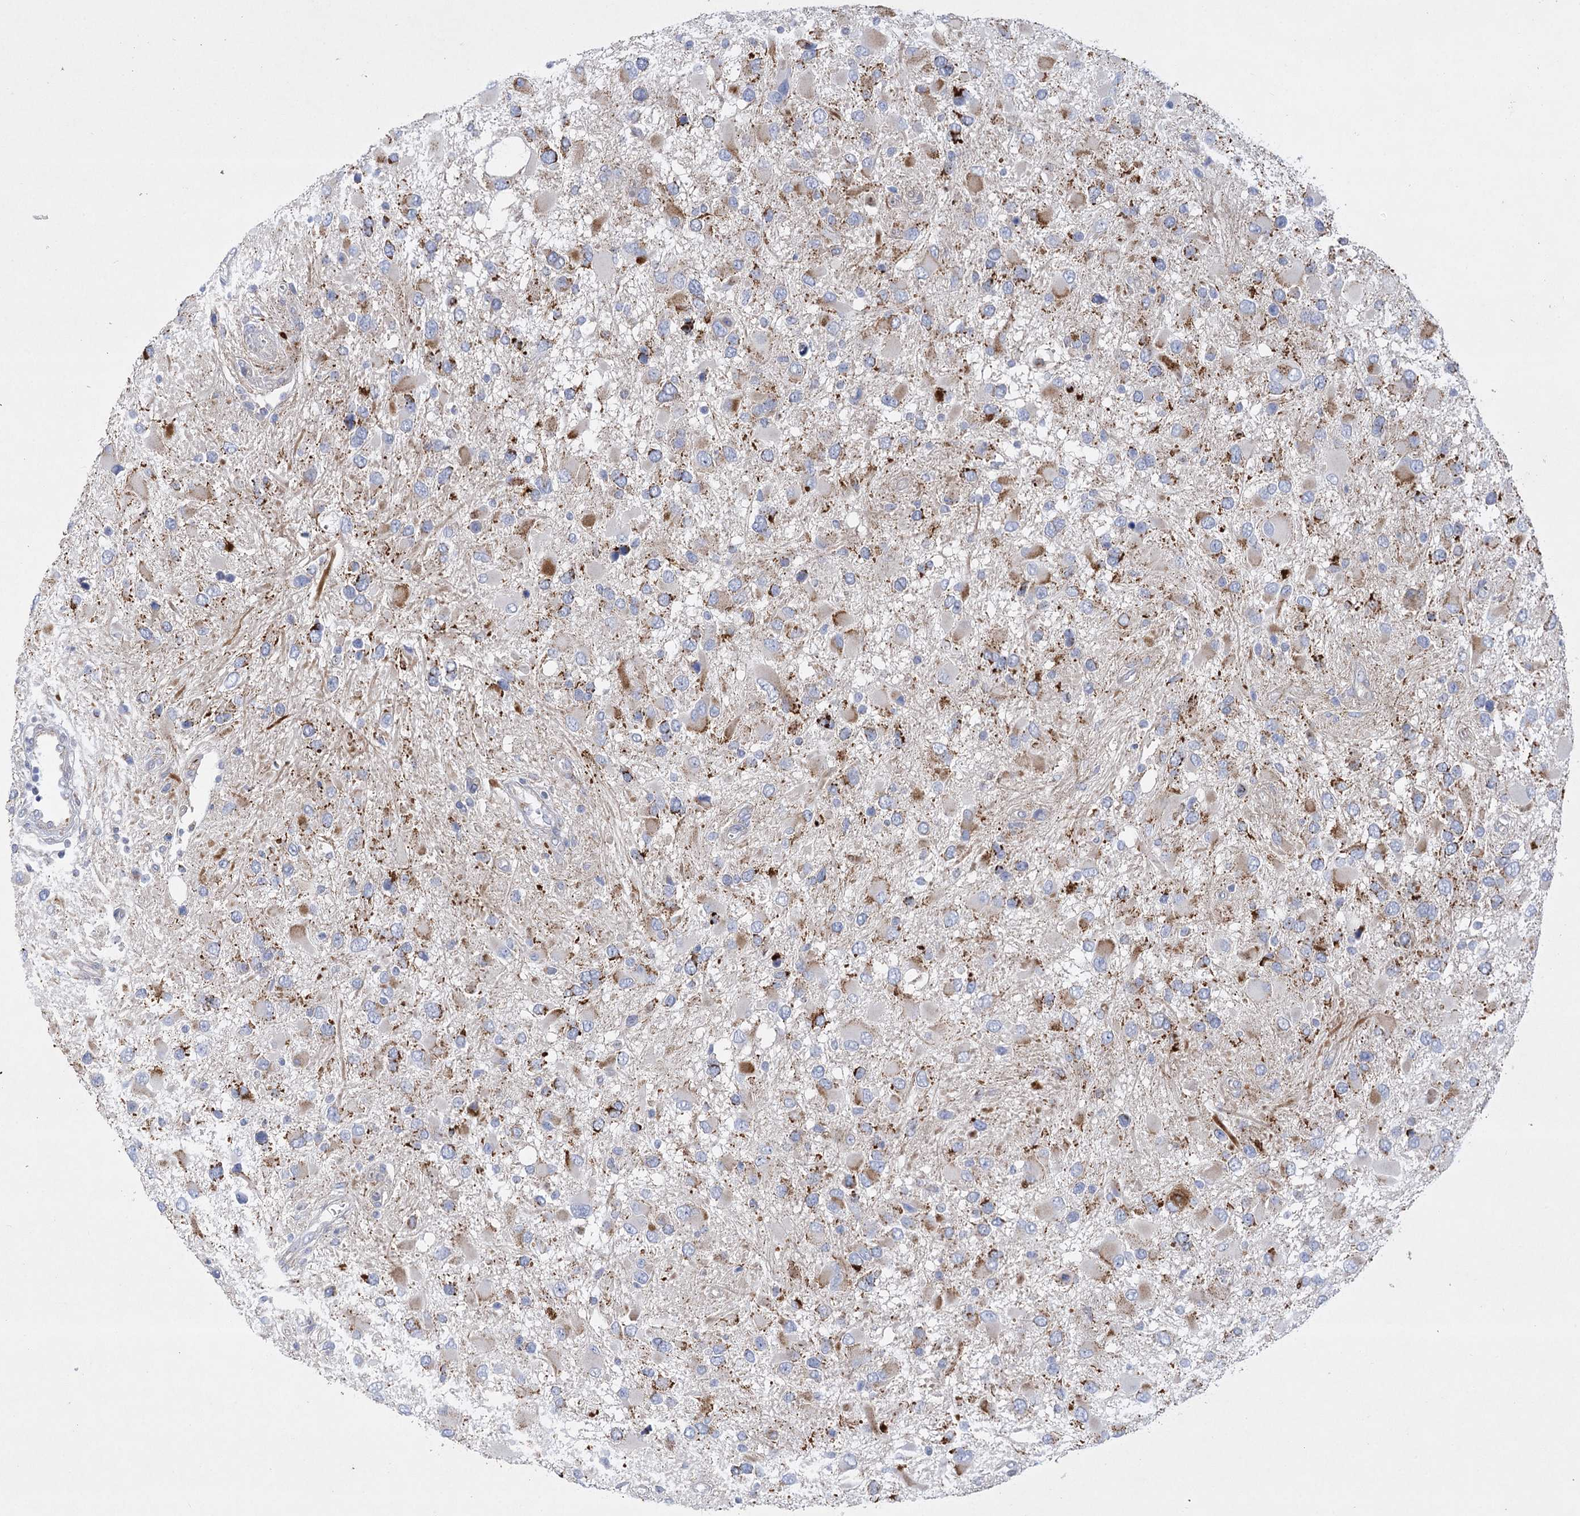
{"staining": {"intensity": "moderate", "quantity": "<25%", "location": "cytoplasmic/membranous"}, "tissue": "glioma", "cell_type": "Tumor cells", "image_type": "cancer", "snomed": [{"axis": "morphology", "description": "Glioma, malignant, High grade"}, {"axis": "topography", "description": "Brain"}], "caption": "Immunohistochemistry (IHC) of malignant glioma (high-grade) exhibits low levels of moderate cytoplasmic/membranous positivity in approximately <25% of tumor cells. (DAB (3,3'-diaminobenzidine) = brown stain, brightfield microscopy at high magnification).", "gene": "DHTKD1", "patient": {"sex": "male", "age": 53}}